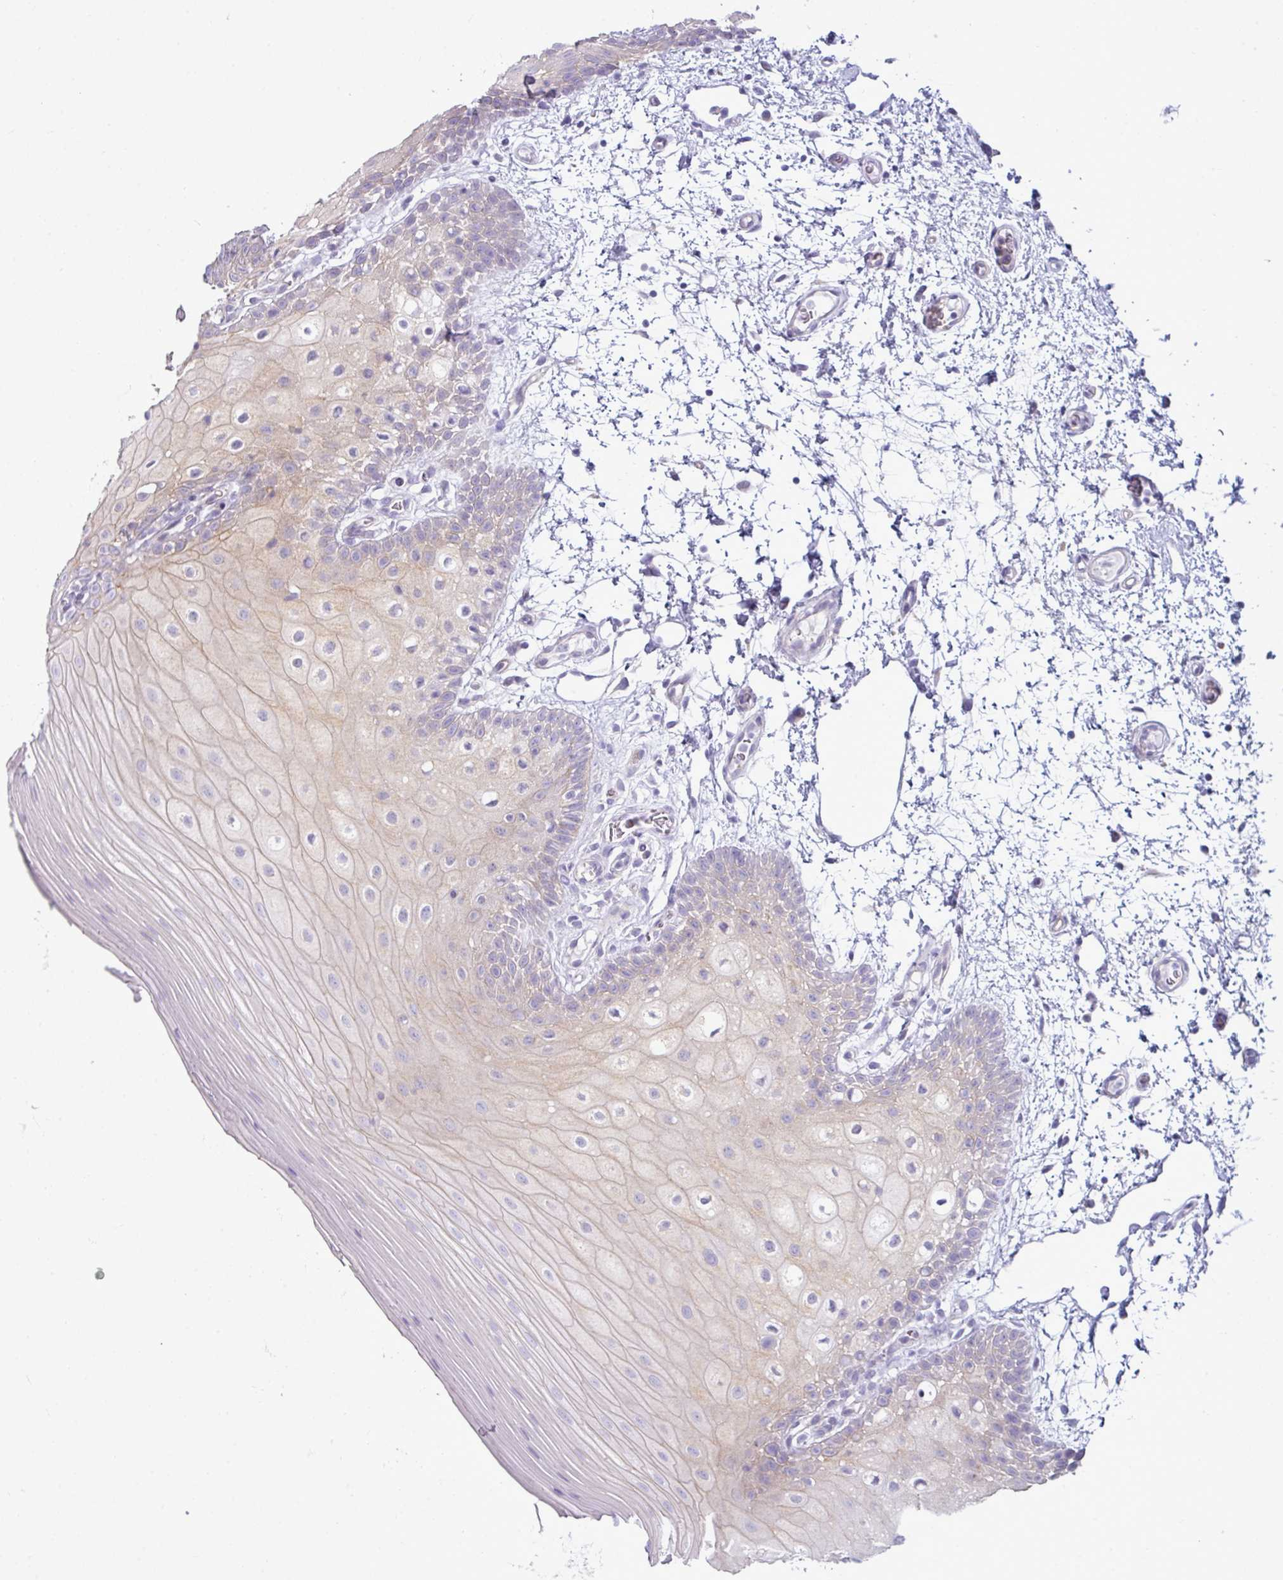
{"staining": {"intensity": "moderate", "quantity": "<25%", "location": "cytoplasmic/membranous"}, "tissue": "oral mucosa", "cell_type": "Squamous epithelial cells", "image_type": "normal", "snomed": [{"axis": "morphology", "description": "Normal tissue, NOS"}, {"axis": "morphology", "description": "Squamous cell carcinoma, NOS"}, {"axis": "topography", "description": "Oral tissue"}, {"axis": "topography", "description": "Tounge, NOS"}, {"axis": "topography", "description": "Head-Neck"}], "caption": "Immunohistochemistry (IHC) of benign human oral mucosa displays low levels of moderate cytoplasmic/membranous staining in approximately <25% of squamous epithelial cells.", "gene": "ABCC5", "patient": {"sex": "male", "age": 76}}